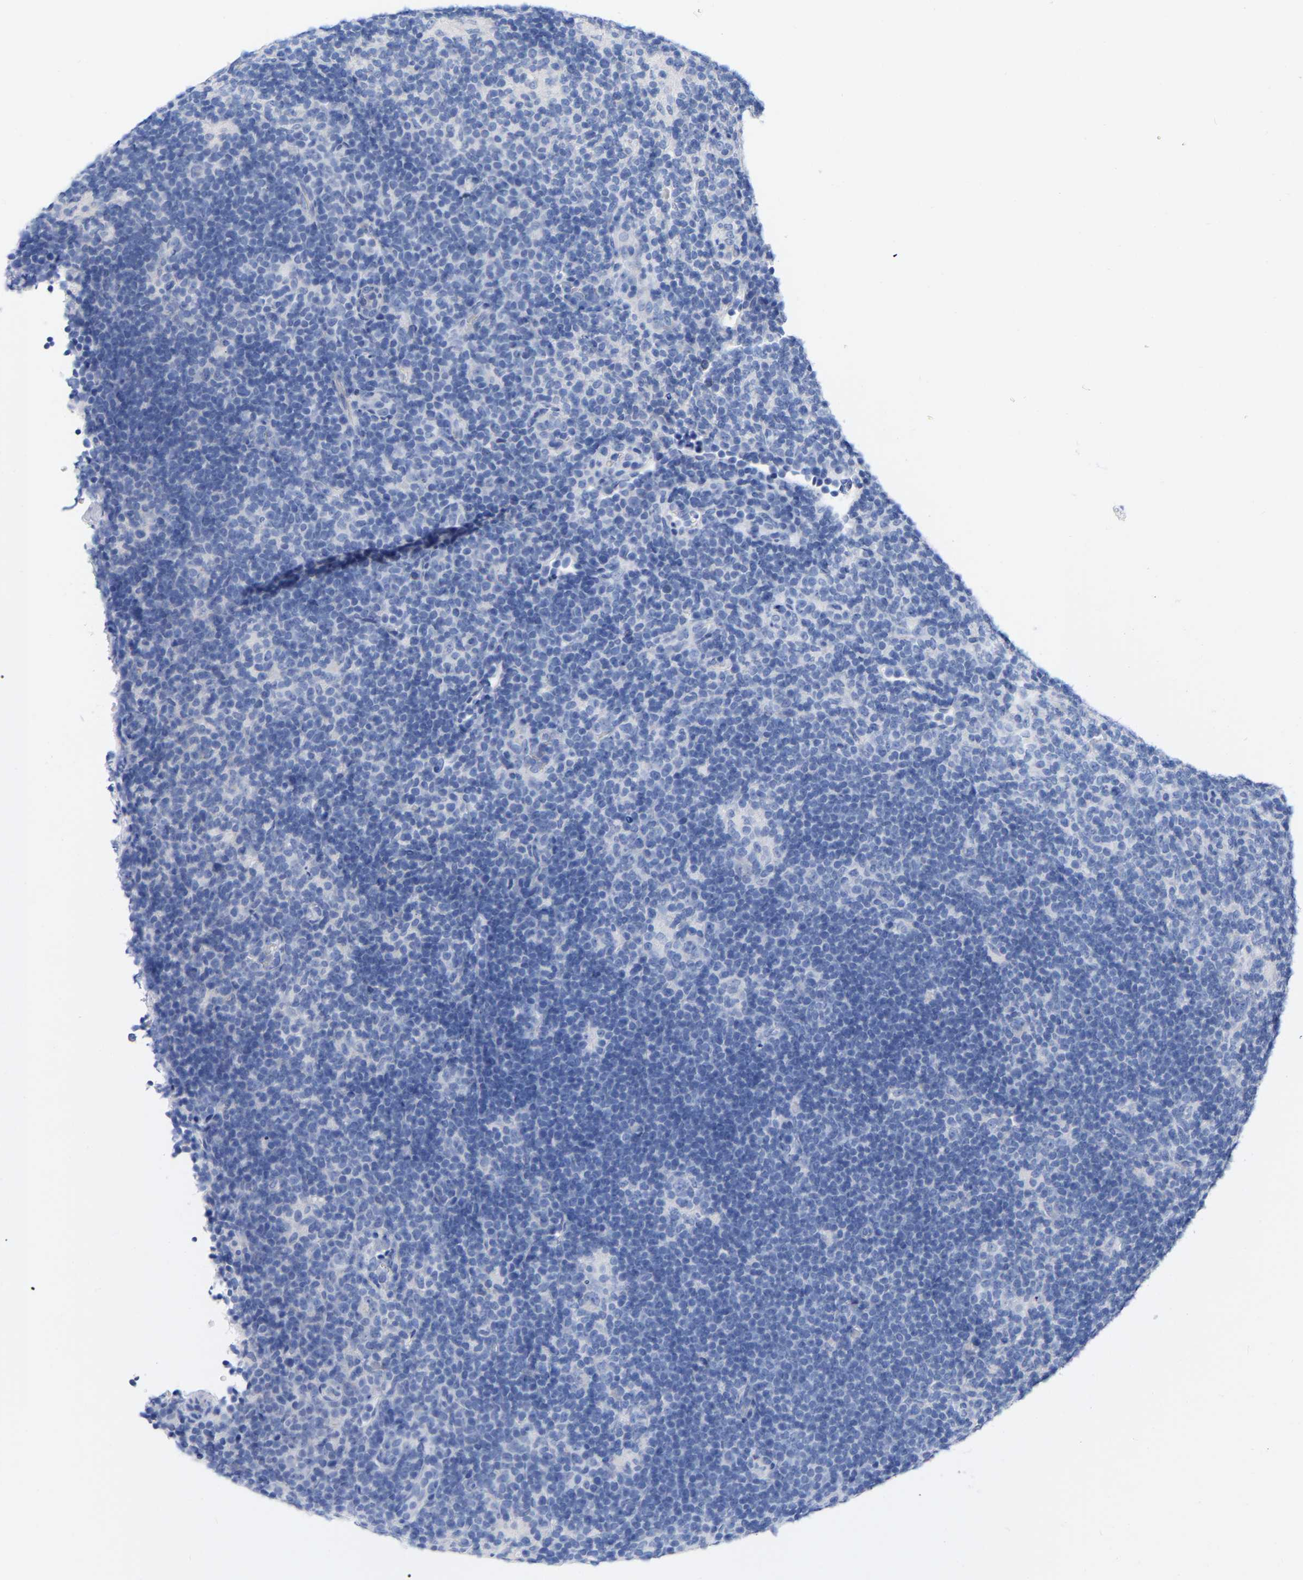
{"staining": {"intensity": "negative", "quantity": "none", "location": "none"}, "tissue": "lymphoma", "cell_type": "Tumor cells", "image_type": "cancer", "snomed": [{"axis": "morphology", "description": "Hodgkin's disease, NOS"}, {"axis": "topography", "description": "Lymph node"}], "caption": "IHC of Hodgkin's disease exhibits no expression in tumor cells.", "gene": "HAPLN1", "patient": {"sex": "female", "age": 57}}